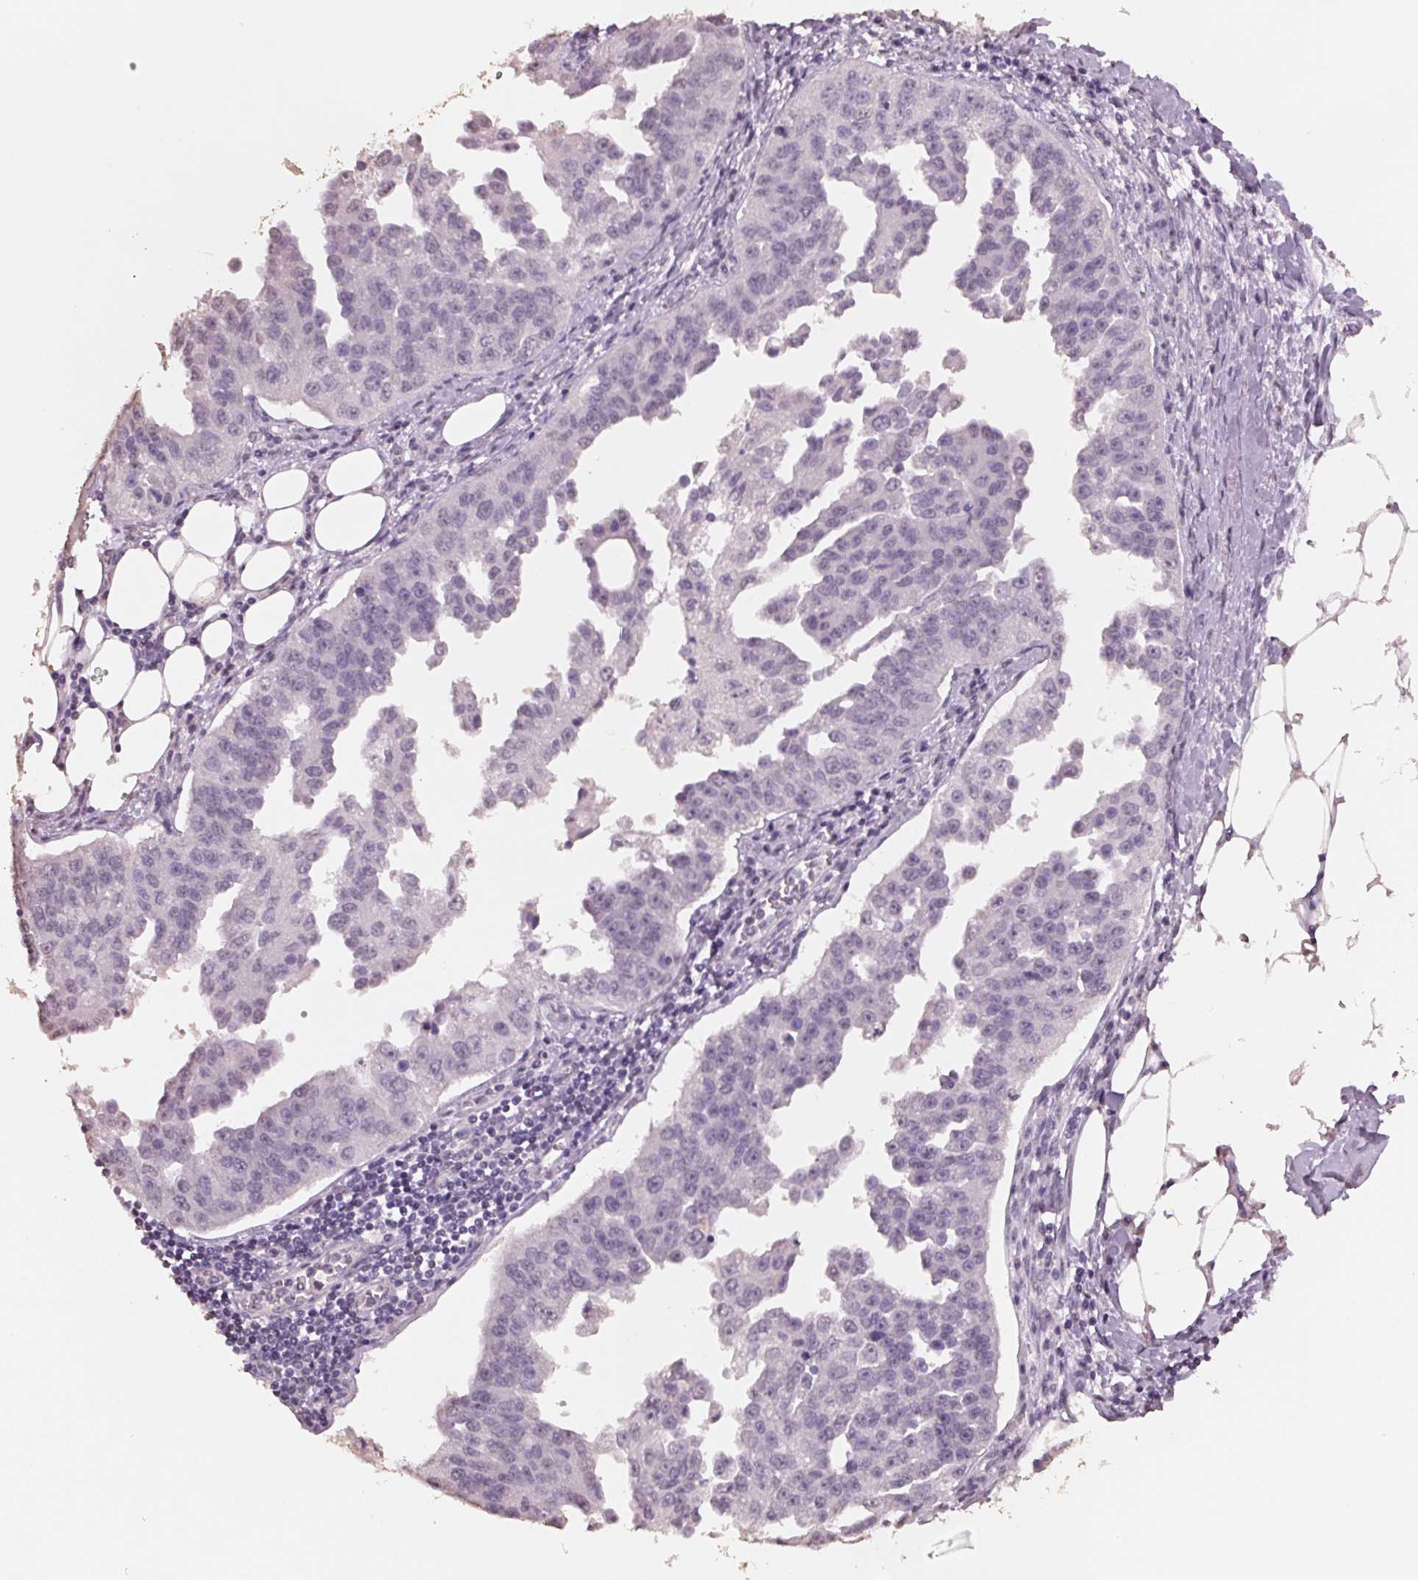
{"staining": {"intensity": "negative", "quantity": "none", "location": "none"}, "tissue": "ovarian cancer", "cell_type": "Tumor cells", "image_type": "cancer", "snomed": [{"axis": "morphology", "description": "Cystadenocarcinoma, serous, NOS"}, {"axis": "topography", "description": "Ovary"}], "caption": "DAB (3,3'-diaminobenzidine) immunohistochemical staining of human ovarian cancer (serous cystadenocarcinoma) demonstrates no significant expression in tumor cells.", "gene": "FTCD", "patient": {"sex": "female", "age": 75}}